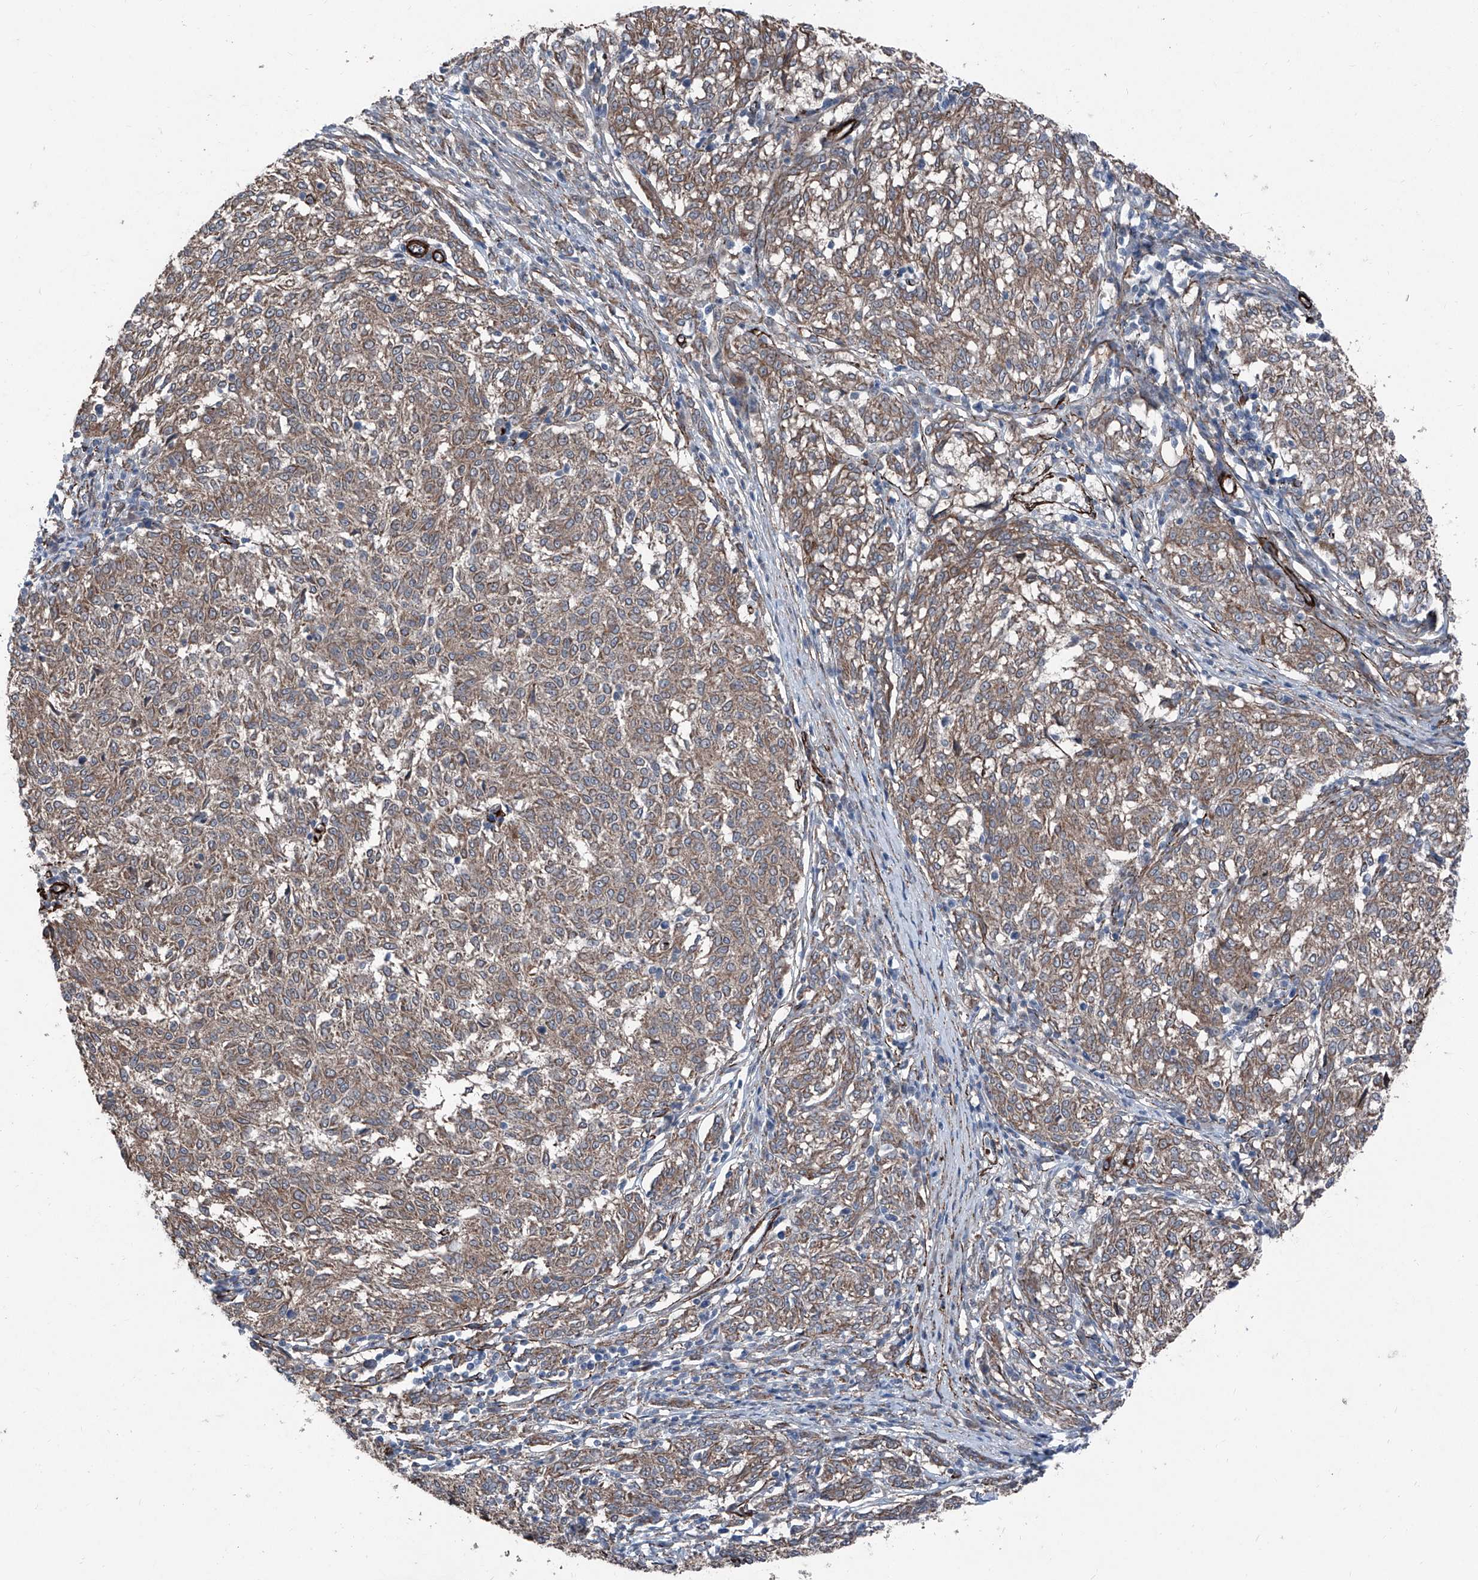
{"staining": {"intensity": "weak", "quantity": ">75%", "location": "cytoplasmic/membranous"}, "tissue": "melanoma", "cell_type": "Tumor cells", "image_type": "cancer", "snomed": [{"axis": "morphology", "description": "Malignant melanoma, NOS"}, {"axis": "topography", "description": "Skin"}], "caption": "A photomicrograph of malignant melanoma stained for a protein displays weak cytoplasmic/membranous brown staining in tumor cells. (DAB (3,3'-diaminobenzidine) = brown stain, brightfield microscopy at high magnification).", "gene": "COA7", "patient": {"sex": "female", "age": 72}}